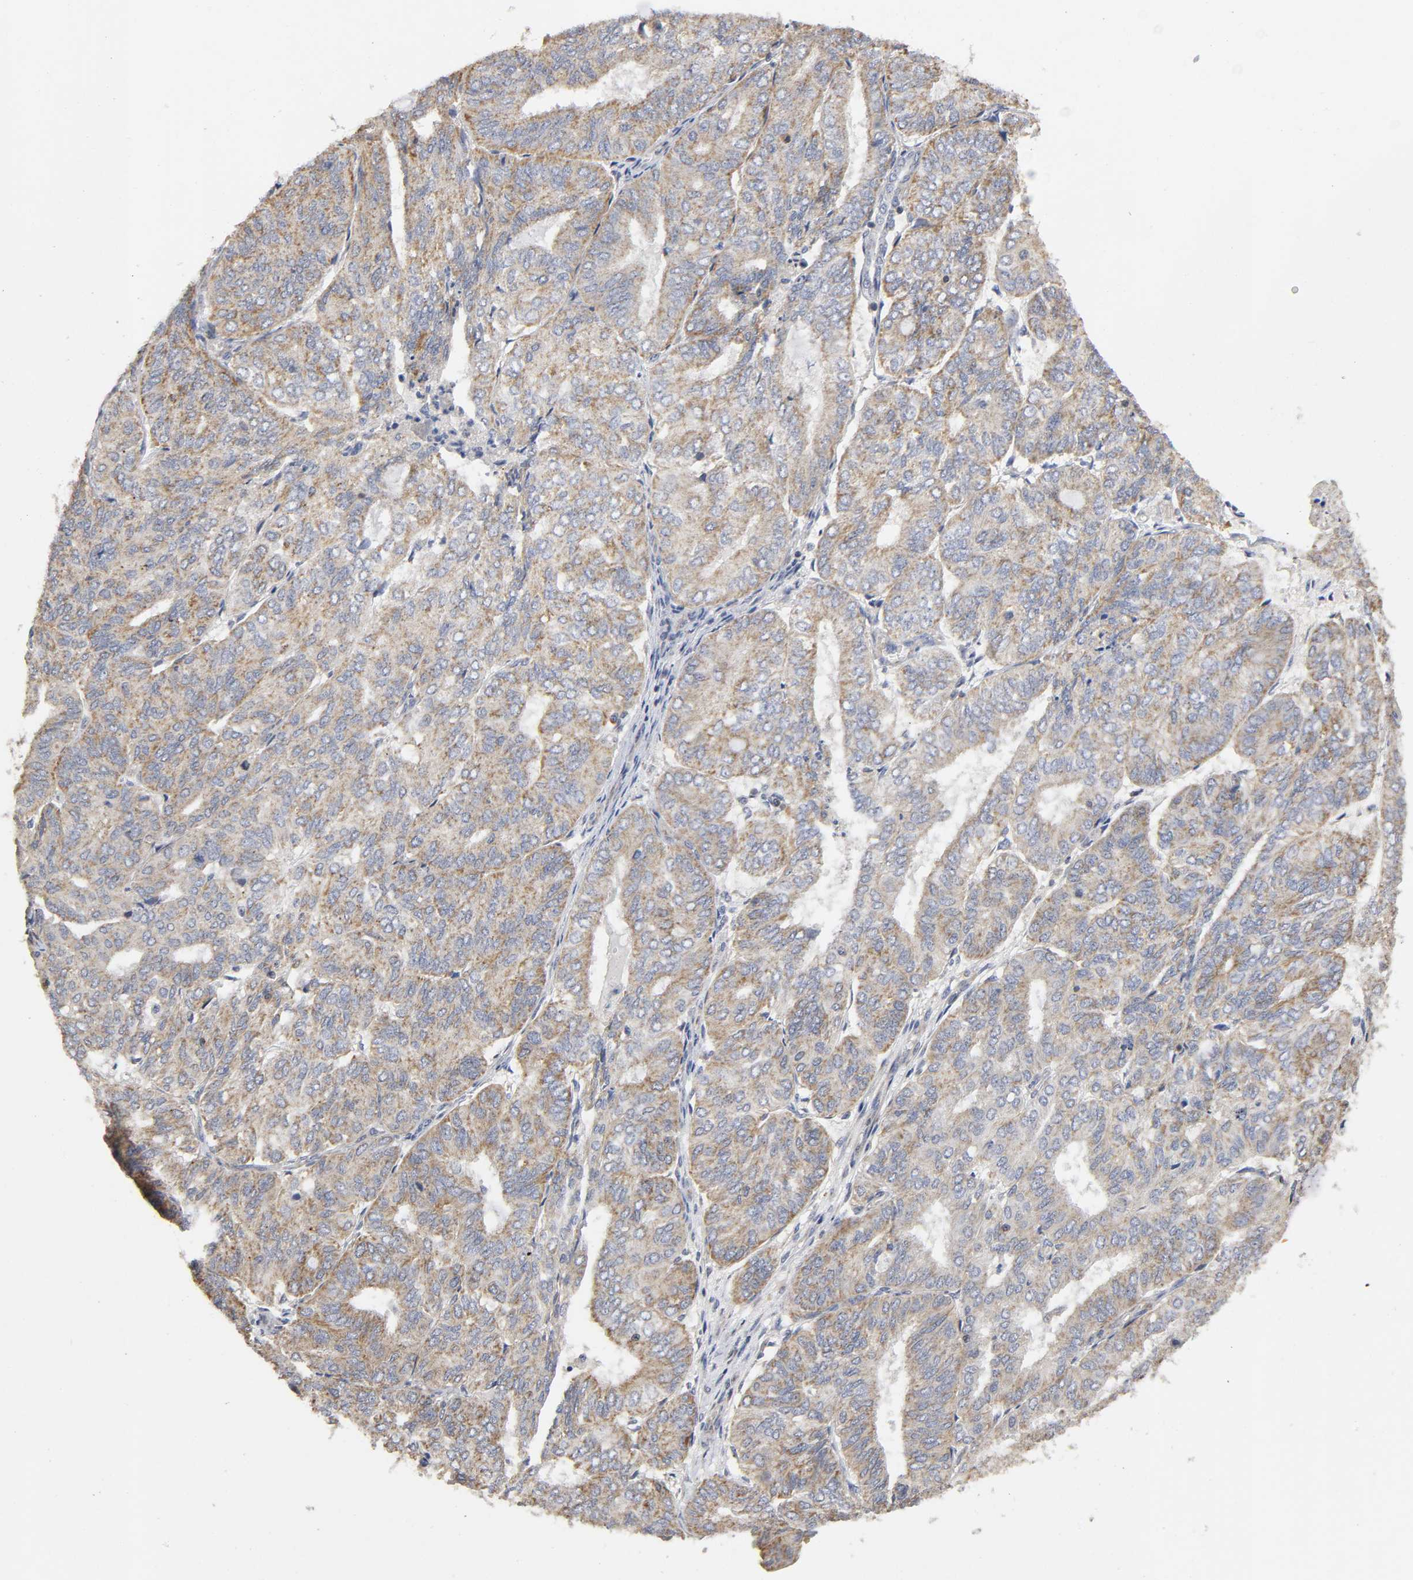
{"staining": {"intensity": "moderate", "quantity": ">75%", "location": "cytoplasmic/membranous"}, "tissue": "endometrial cancer", "cell_type": "Tumor cells", "image_type": "cancer", "snomed": [{"axis": "morphology", "description": "Adenocarcinoma, NOS"}, {"axis": "topography", "description": "Uterus"}], "caption": "Adenocarcinoma (endometrial) was stained to show a protein in brown. There is medium levels of moderate cytoplasmic/membranous expression in approximately >75% of tumor cells.", "gene": "SYT16", "patient": {"sex": "female", "age": 60}}